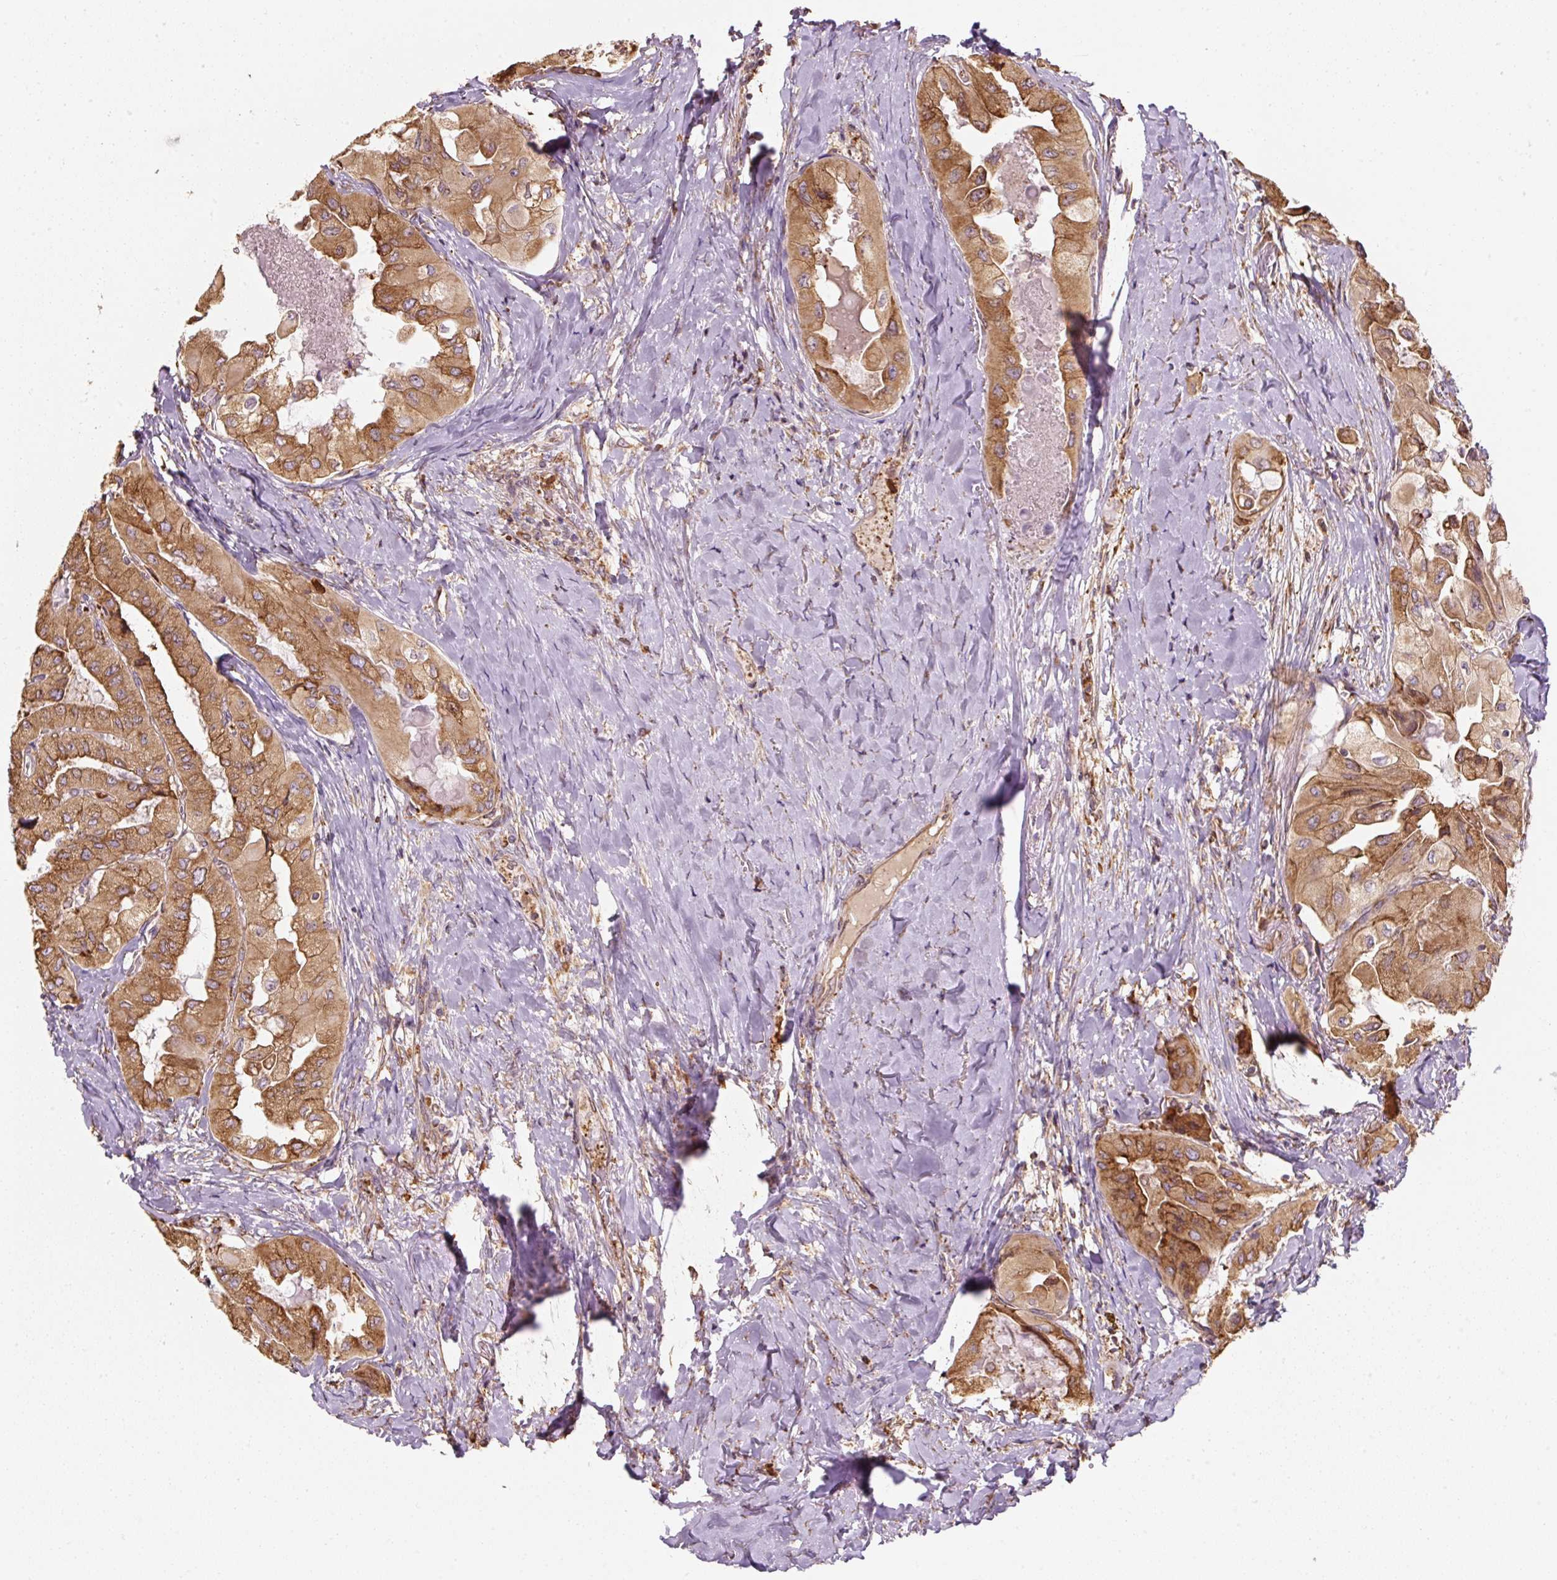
{"staining": {"intensity": "moderate", "quantity": ">75%", "location": "cytoplasmic/membranous"}, "tissue": "thyroid cancer", "cell_type": "Tumor cells", "image_type": "cancer", "snomed": [{"axis": "morphology", "description": "Normal tissue, NOS"}, {"axis": "morphology", "description": "Papillary adenocarcinoma, NOS"}, {"axis": "topography", "description": "Thyroid gland"}], "caption": "A histopathology image showing moderate cytoplasmic/membranous positivity in about >75% of tumor cells in thyroid papillary adenocarcinoma, as visualized by brown immunohistochemical staining.", "gene": "PRKCSH", "patient": {"sex": "female", "age": 59}}